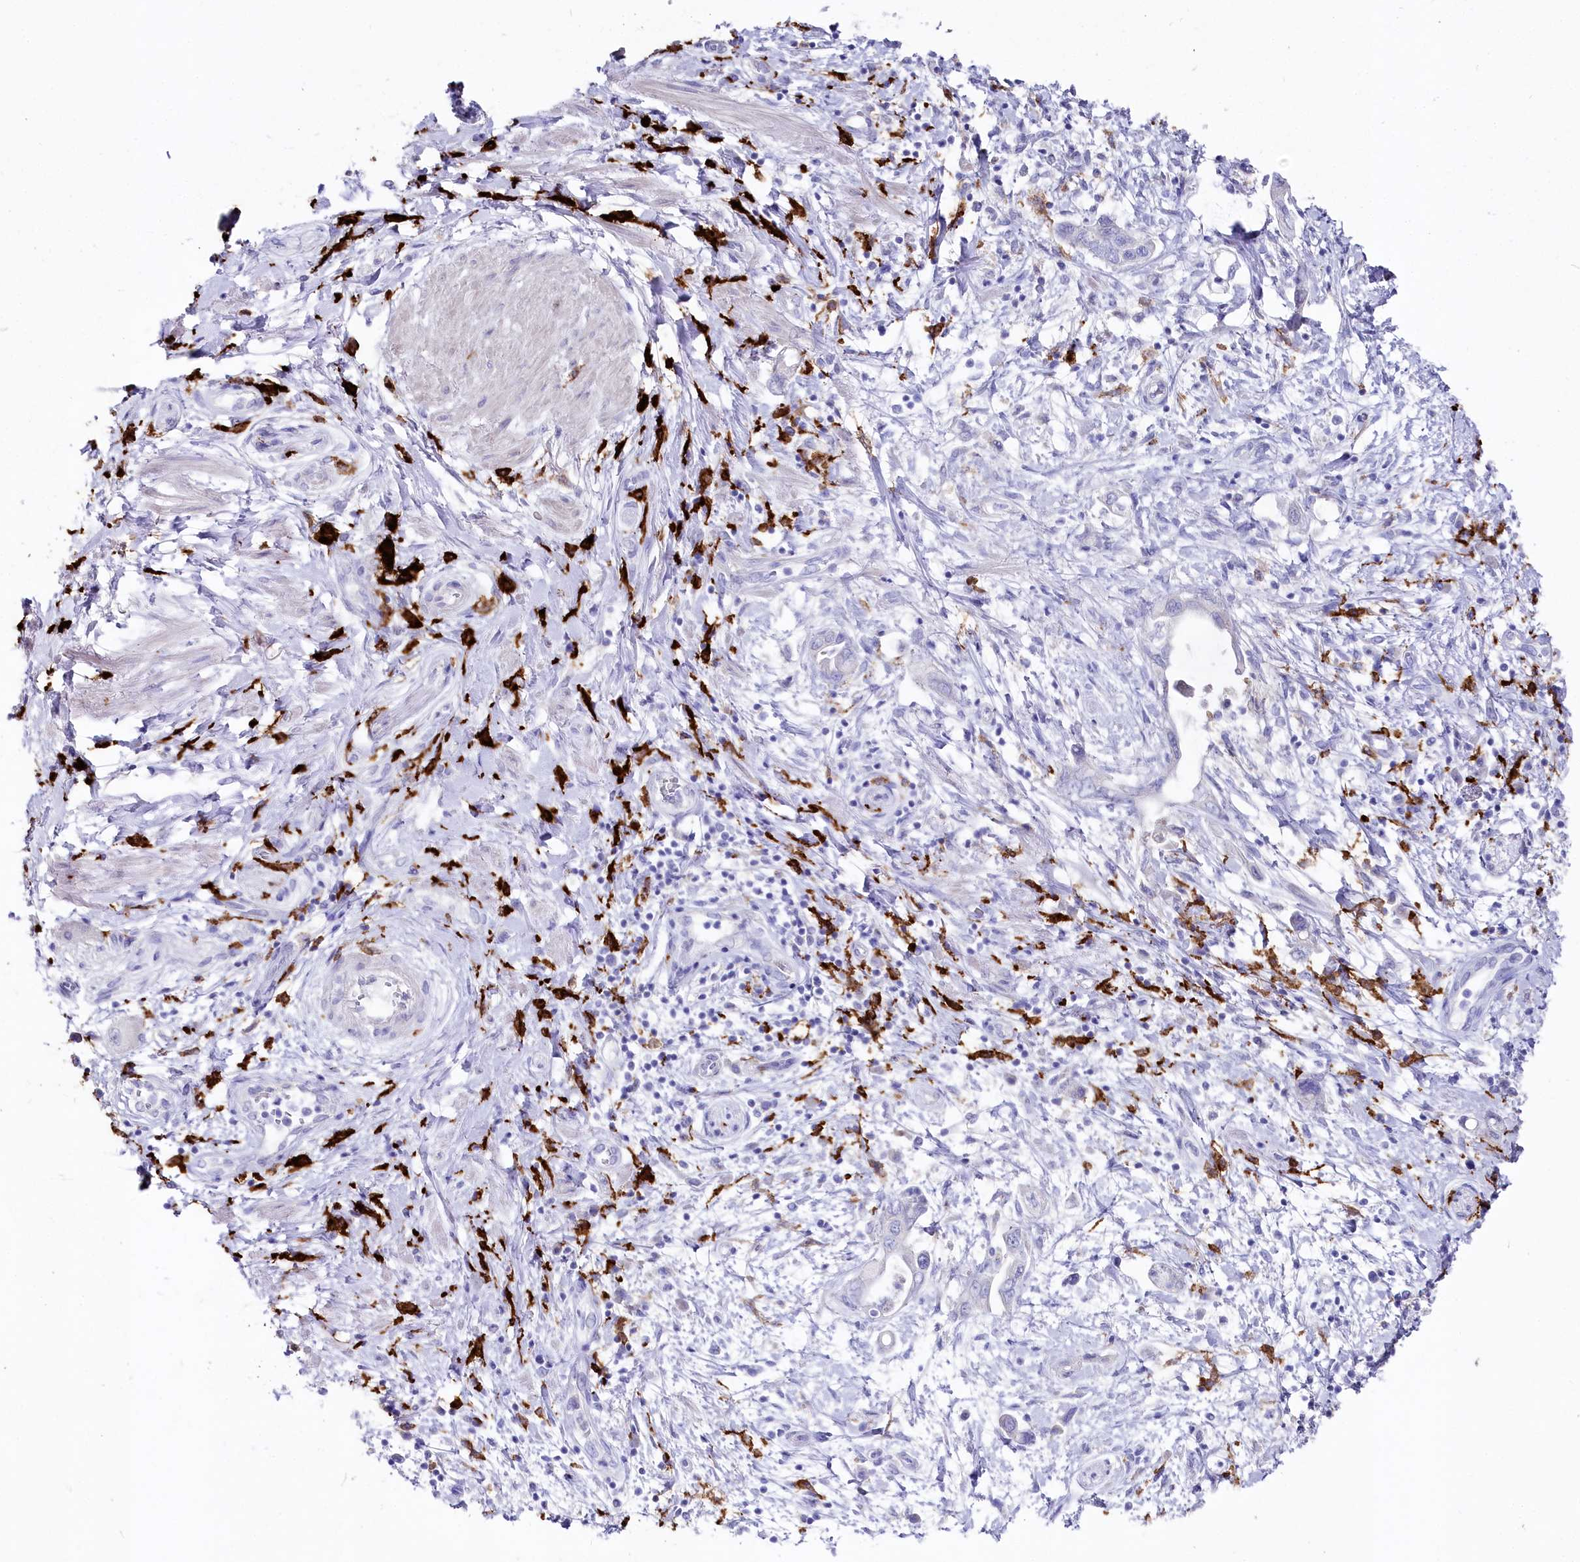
{"staining": {"intensity": "negative", "quantity": "none", "location": "none"}, "tissue": "pancreatic cancer", "cell_type": "Tumor cells", "image_type": "cancer", "snomed": [{"axis": "morphology", "description": "Adenocarcinoma, NOS"}, {"axis": "topography", "description": "Pancreas"}], "caption": "IHC of adenocarcinoma (pancreatic) displays no positivity in tumor cells.", "gene": "CLEC4M", "patient": {"sex": "female", "age": 73}}